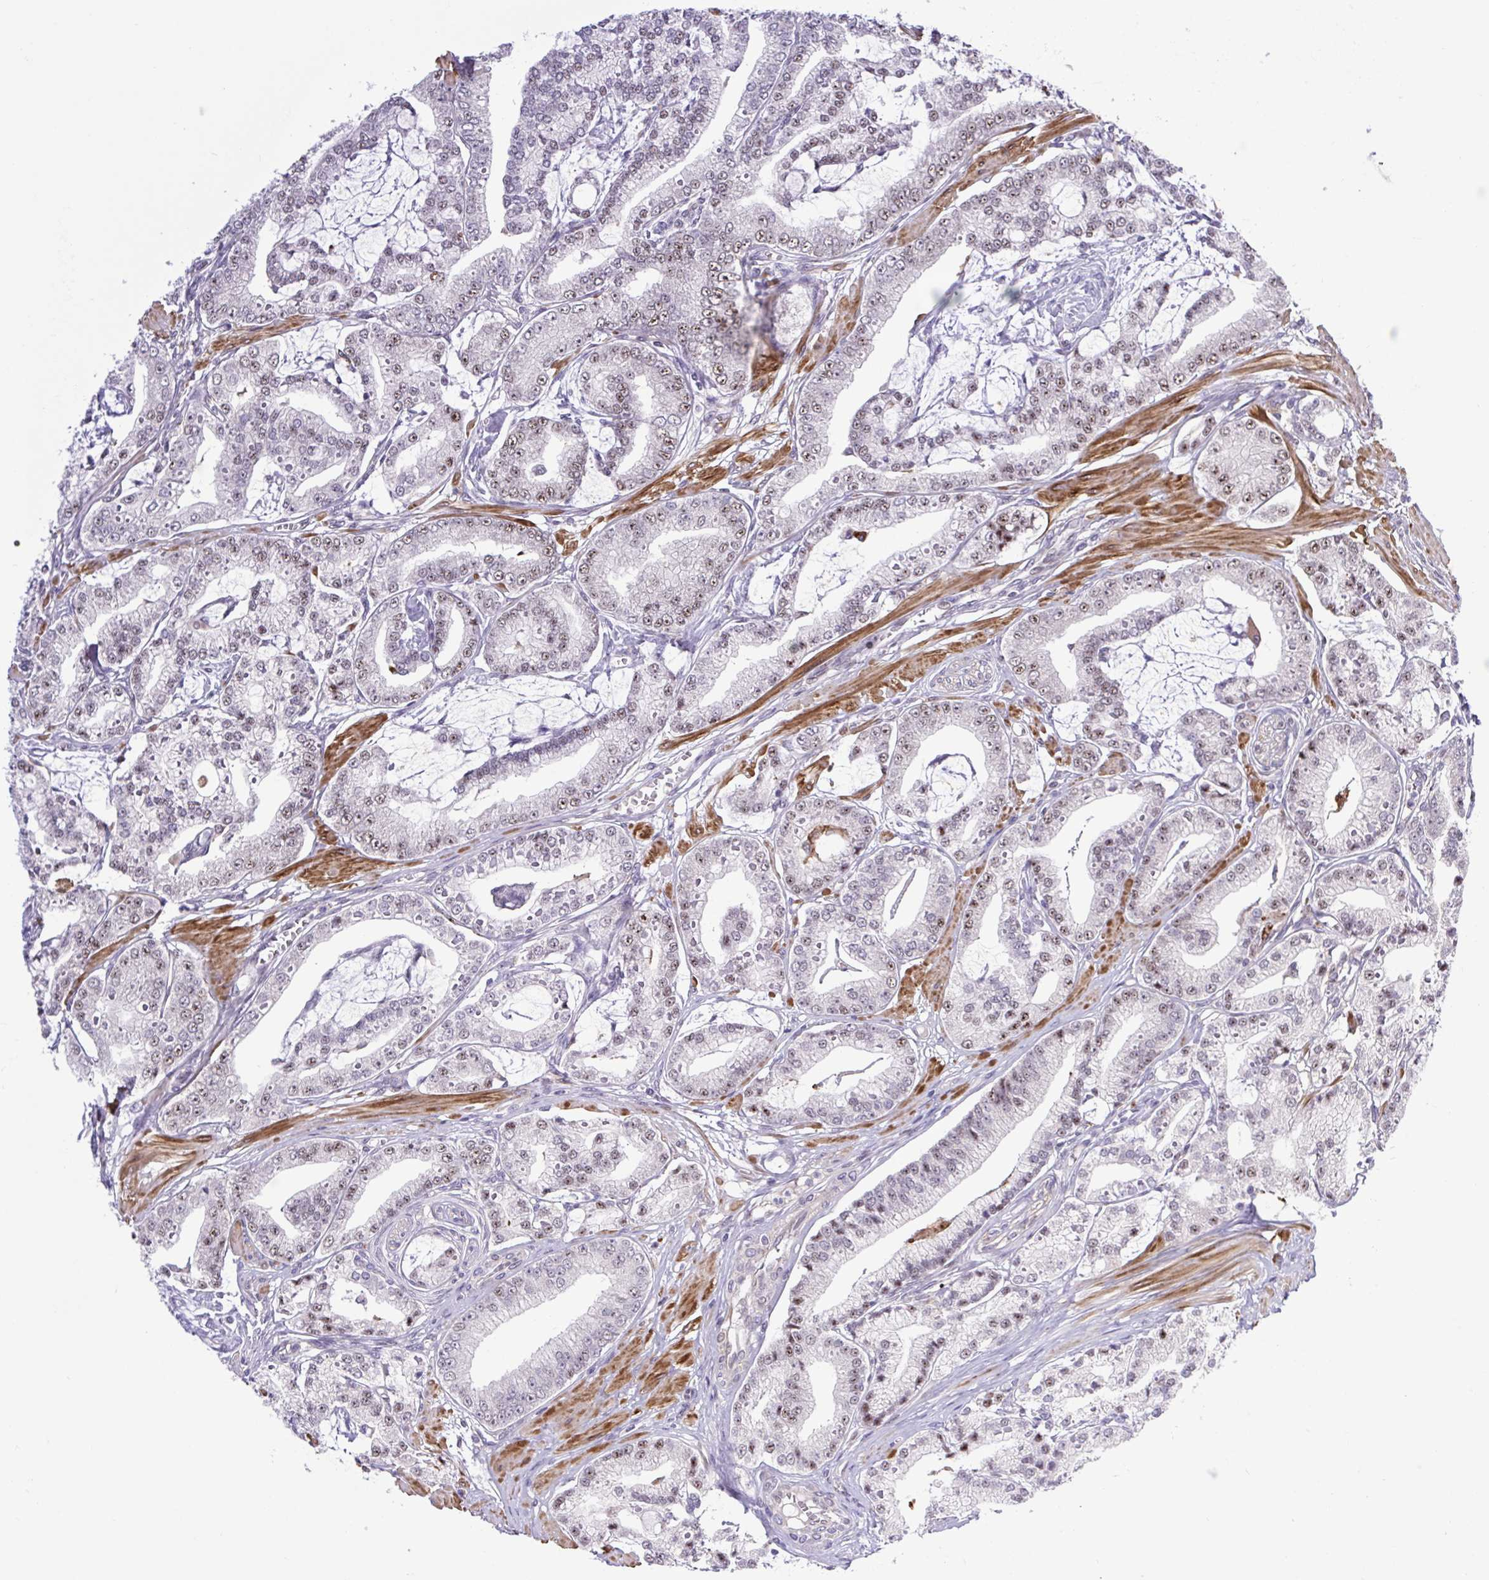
{"staining": {"intensity": "weak", "quantity": "25%-75%", "location": "nuclear"}, "tissue": "prostate cancer", "cell_type": "Tumor cells", "image_type": "cancer", "snomed": [{"axis": "morphology", "description": "Adenocarcinoma, High grade"}, {"axis": "topography", "description": "Prostate"}], "caption": "Prostate cancer (high-grade adenocarcinoma) stained for a protein (brown) exhibits weak nuclear positive expression in about 25%-75% of tumor cells.", "gene": "ERG", "patient": {"sex": "male", "age": 71}}